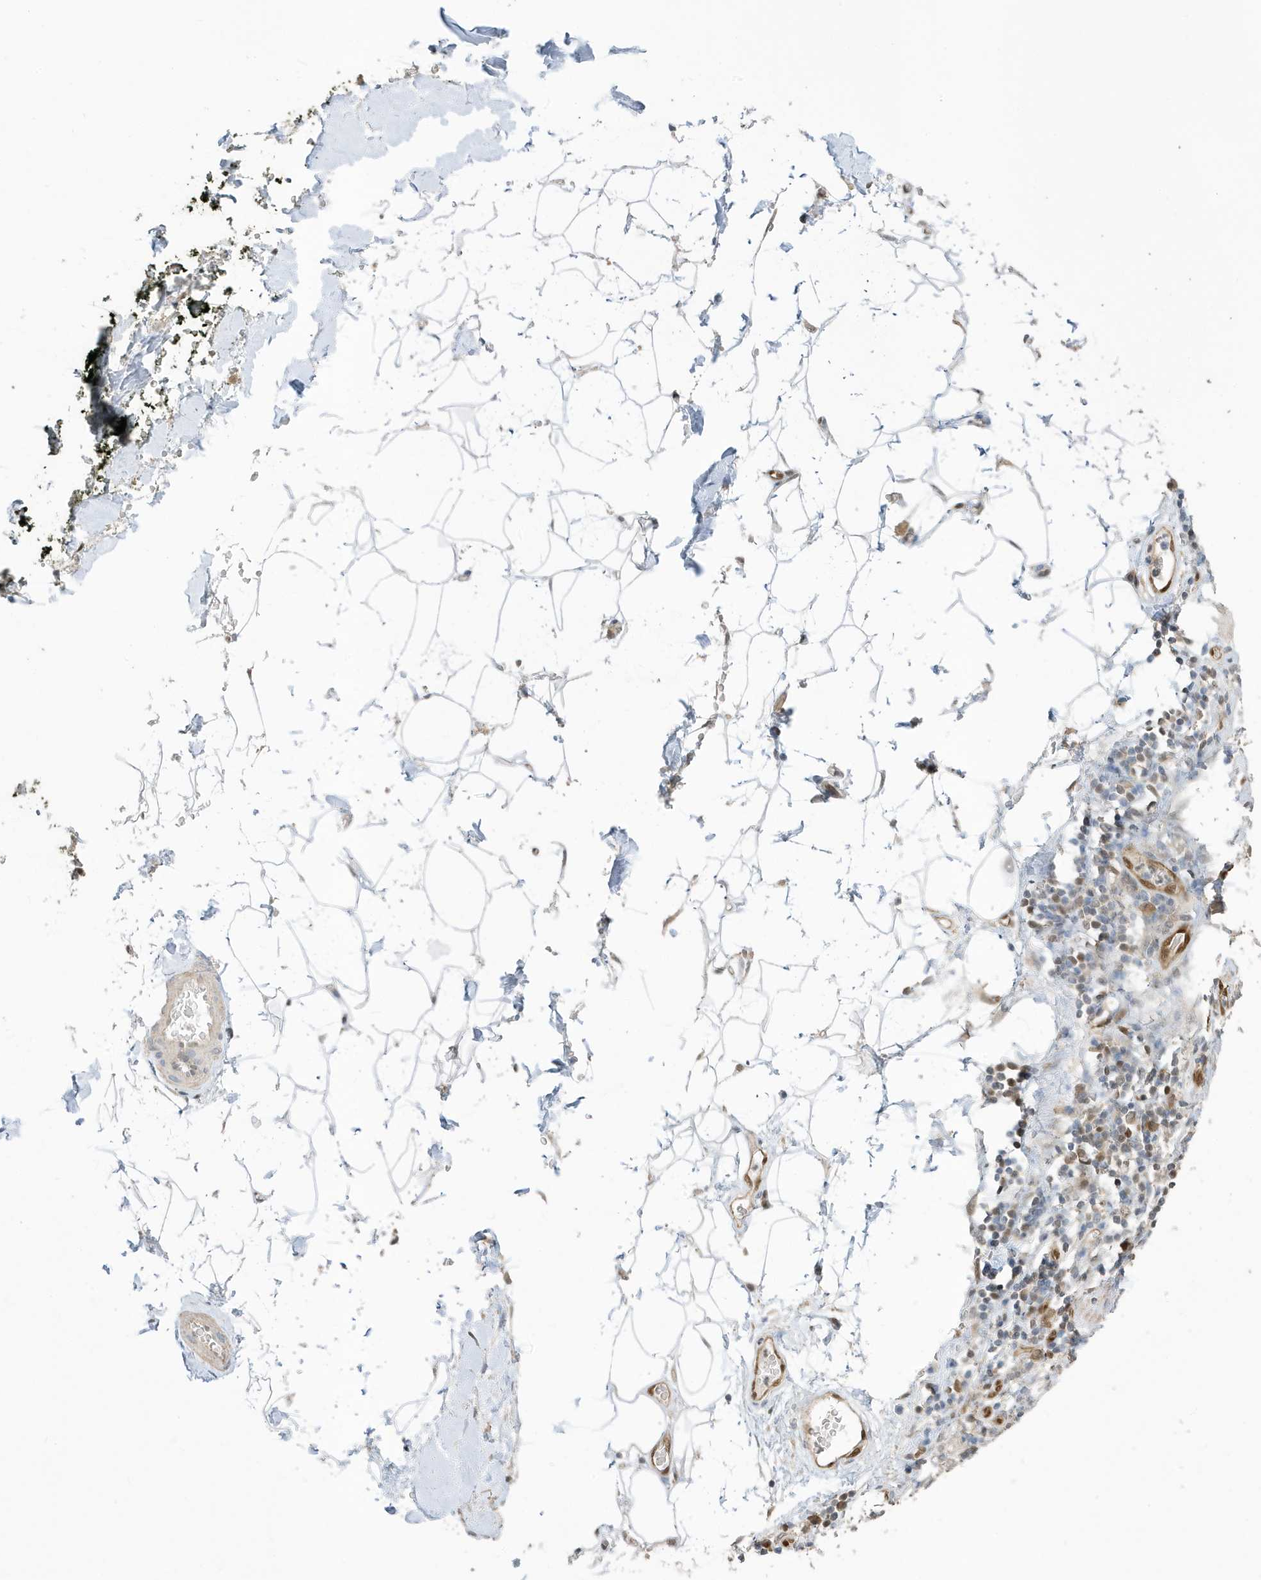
{"staining": {"intensity": "weak", "quantity": ">75%", "location": "nuclear"}, "tissue": "adipose tissue", "cell_type": "Adipocytes", "image_type": "normal", "snomed": [{"axis": "morphology", "description": "Normal tissue, NOS"}, {"axis": "morphology", "description": "Adenocarcinoma, NOS"}, {"axis": "topography", "description": "Pancreas"}, {"axis": "topography", "description": "Peripheral nerve tissue"}], "caption": "DAB (3,3'-diaminobenzidine) immunohistochemical staining of normal human adipose tissue shows weak nuclear protein positivity in approximately >75% of adipocytes.", "gene": "NCOA7", "patient": {"sex": "male", "age": 59}}